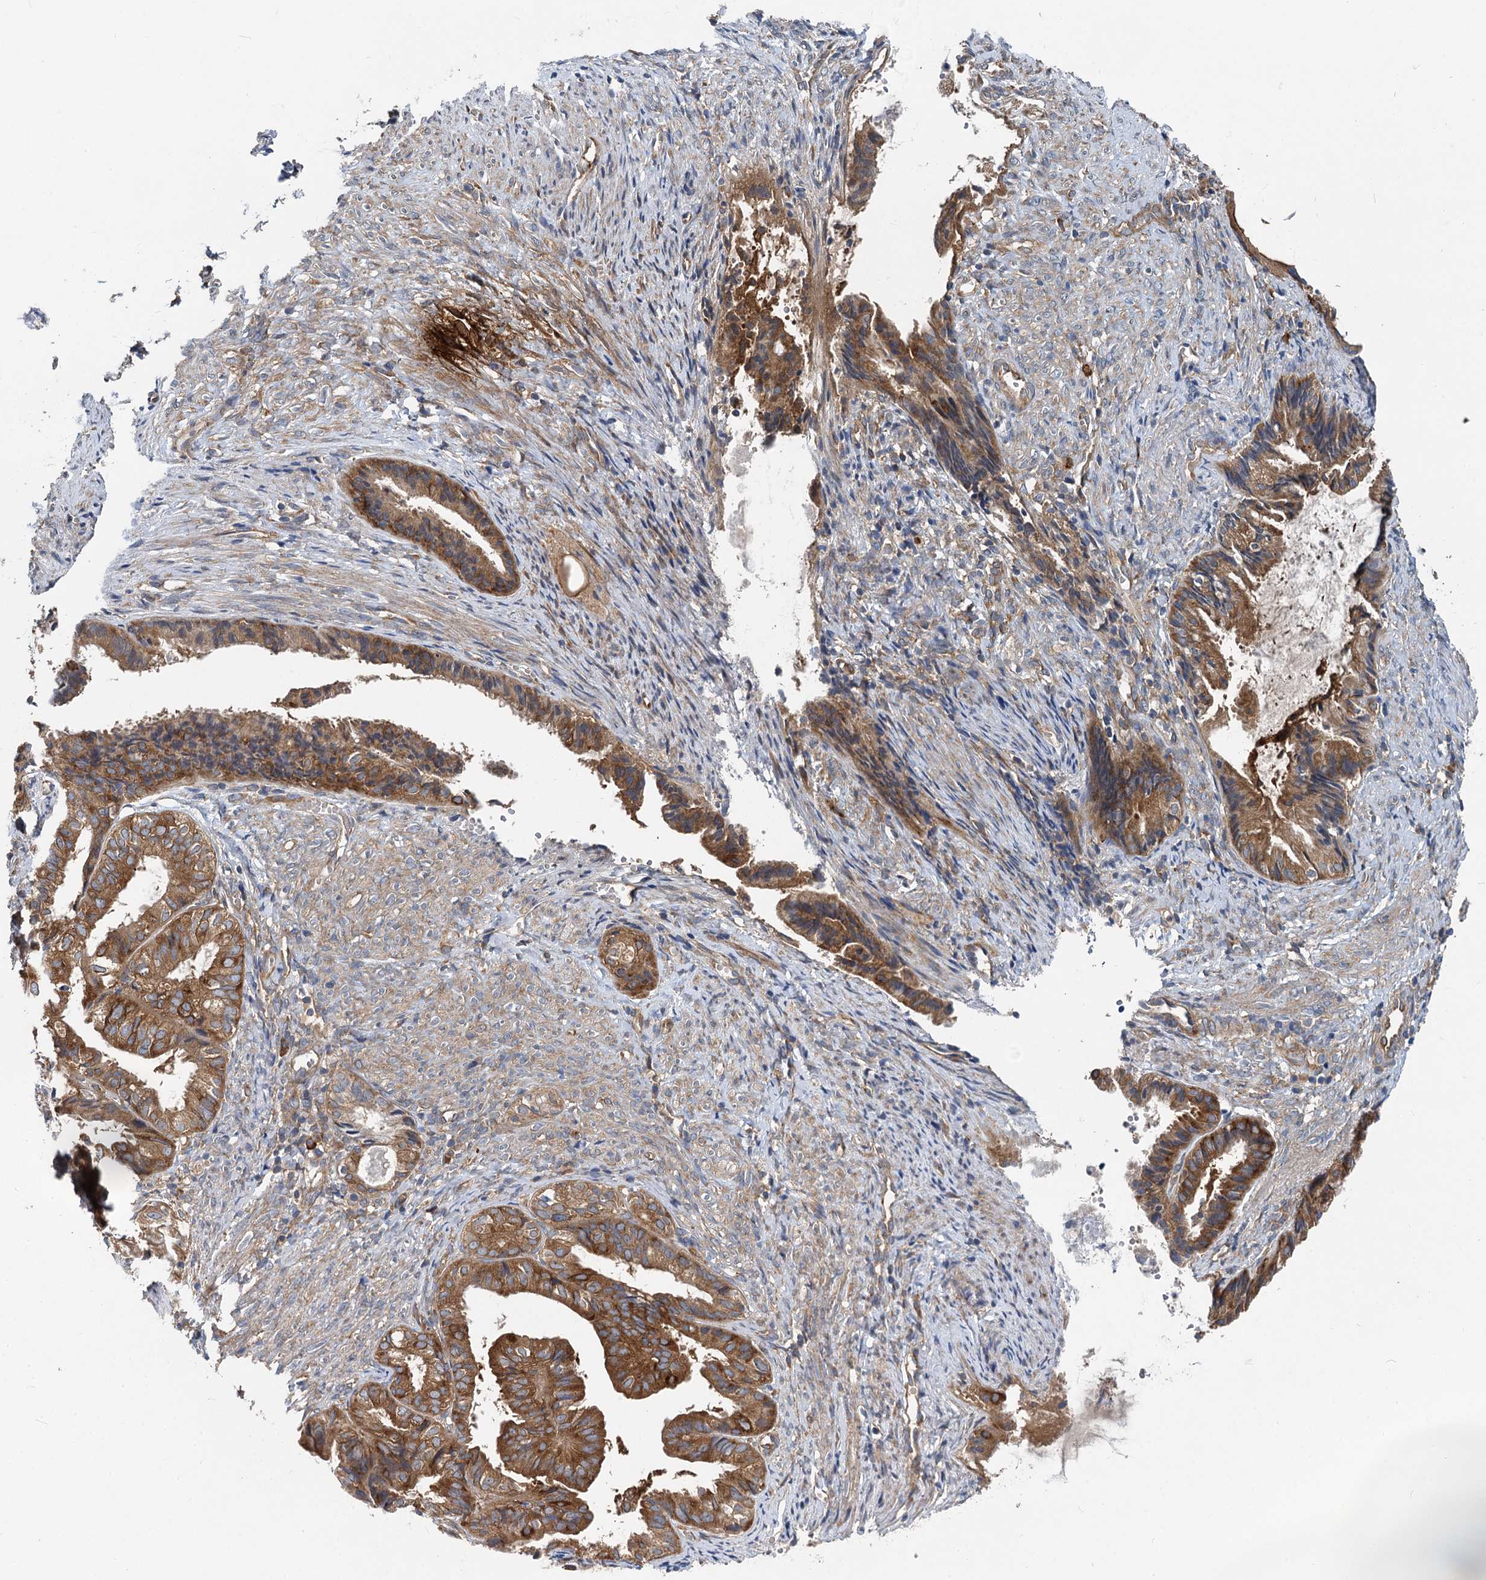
{"staining": {"intensity": "strong", "quantity": "25%-75%", "location": "cytoplasmic/membranous"}, "tissue": "endometrial cancer", "cell_type": "Tumor cells", "image_type": "cancer", "snomed": [{"axis": "morphology", "description": "Adenocarcinoma, NOS"}, {"axis": "topography", "description": "Endometrium"}], "caption": "IHC of human adenocarcinoma (endometrial) exhibits high levels of strong cytoplasmic/membranous positivity in about 25%-75% of tumor cells.", "gene": "EIF2B2", "patient": {"sex": "female", "age": 86}}